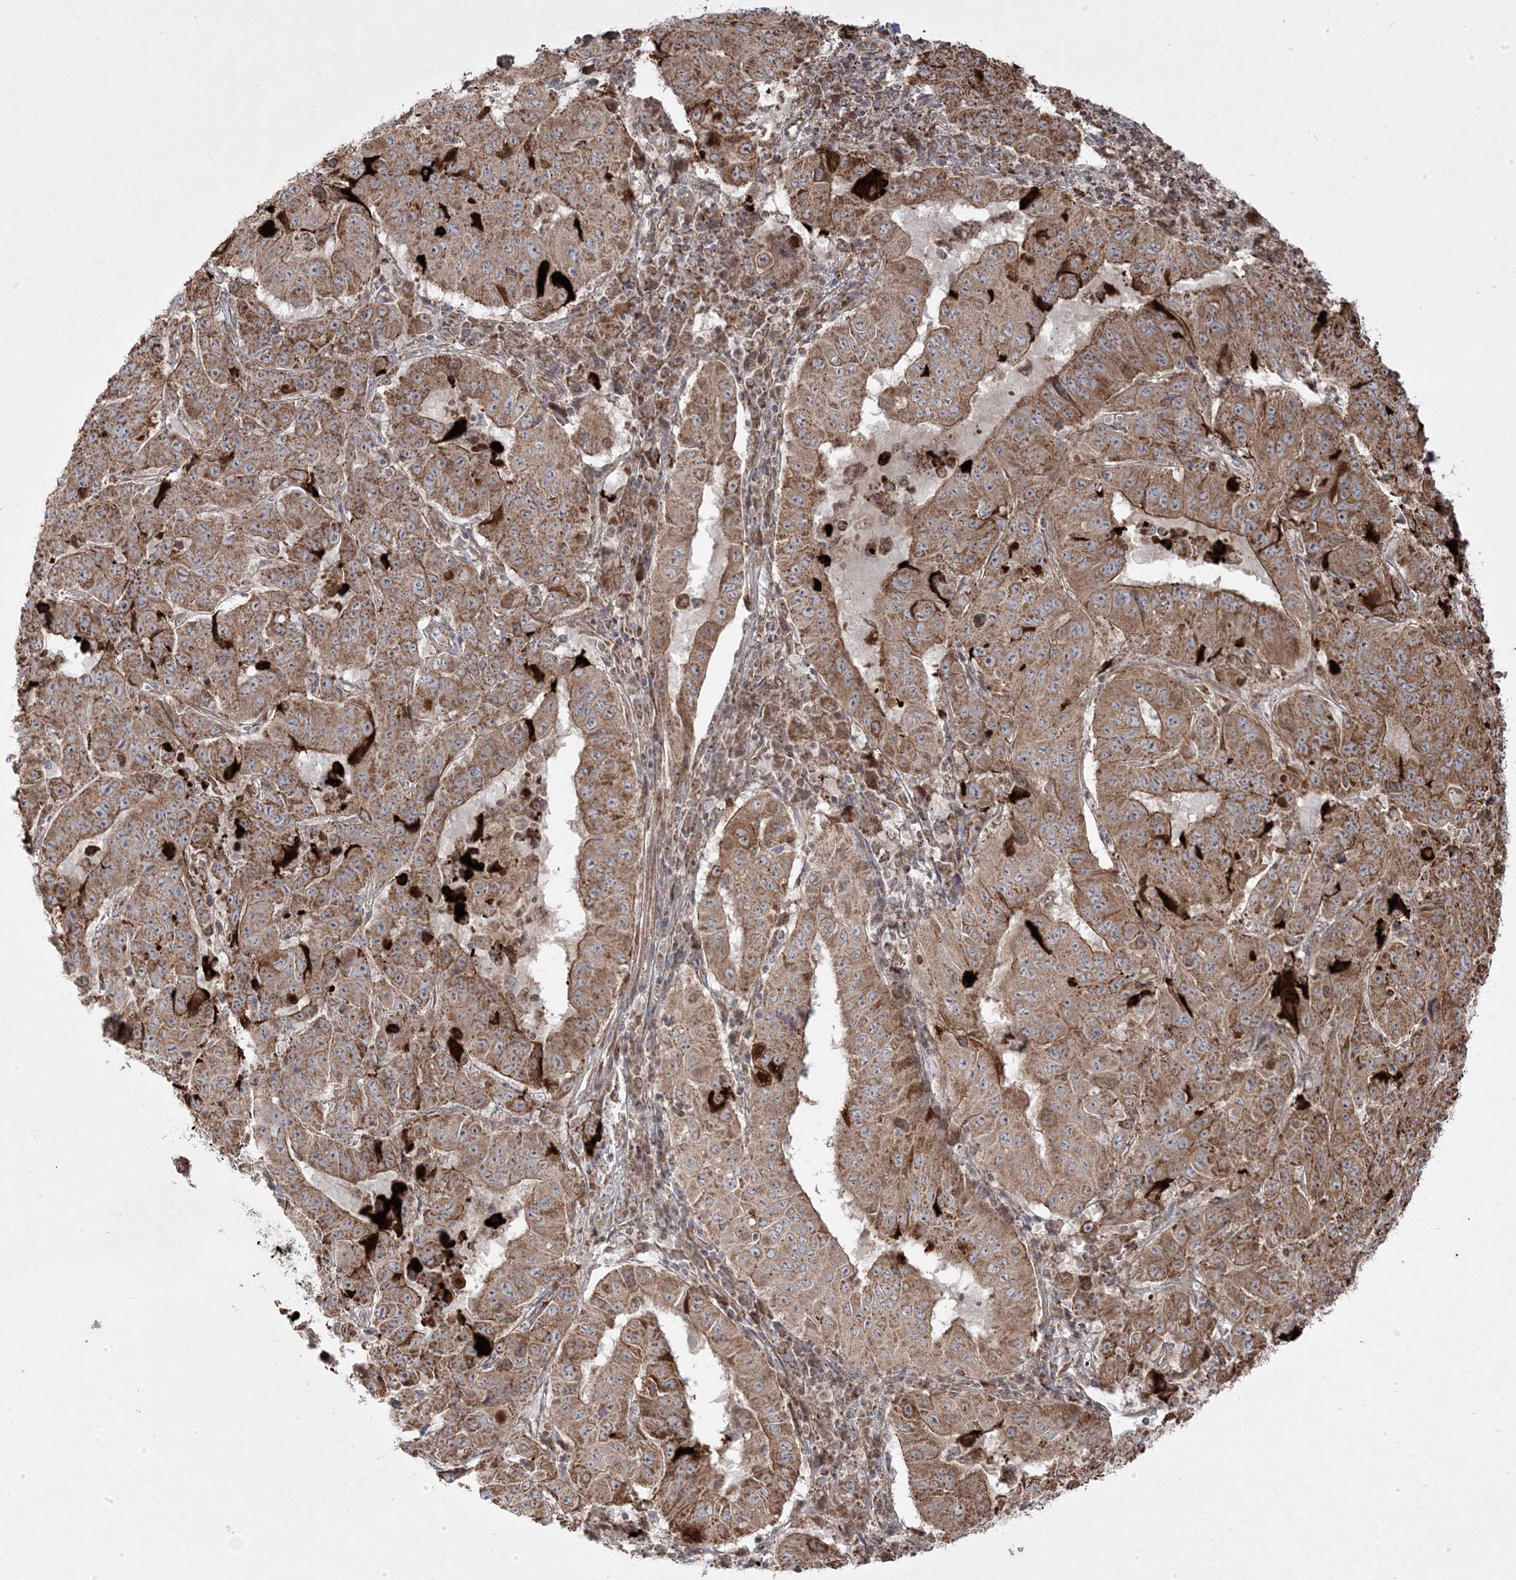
{"staining": {"intensity": "moderate", "quantity": ">75%", "location": "cytoplasmic/membranous"}, "tissue": "pancreatic cancer", "cell_type": "Tumor cells", "image_type": "cancer", "snomed": [{"axis": "morphology", "description": "Adenocarcinoma, NOS"}, {"axis": "topography", "description": "Pancreas"}], "caption": "About >75% of tumor cells in human adenocarcinoma (pancreatic) exhibit moderate cytoplasmic/membranous protein positivity as visualized by brown immunohistochemical staining.", "gene": "CLUAP1", "patient": {"sex": "male", "age": 63}}